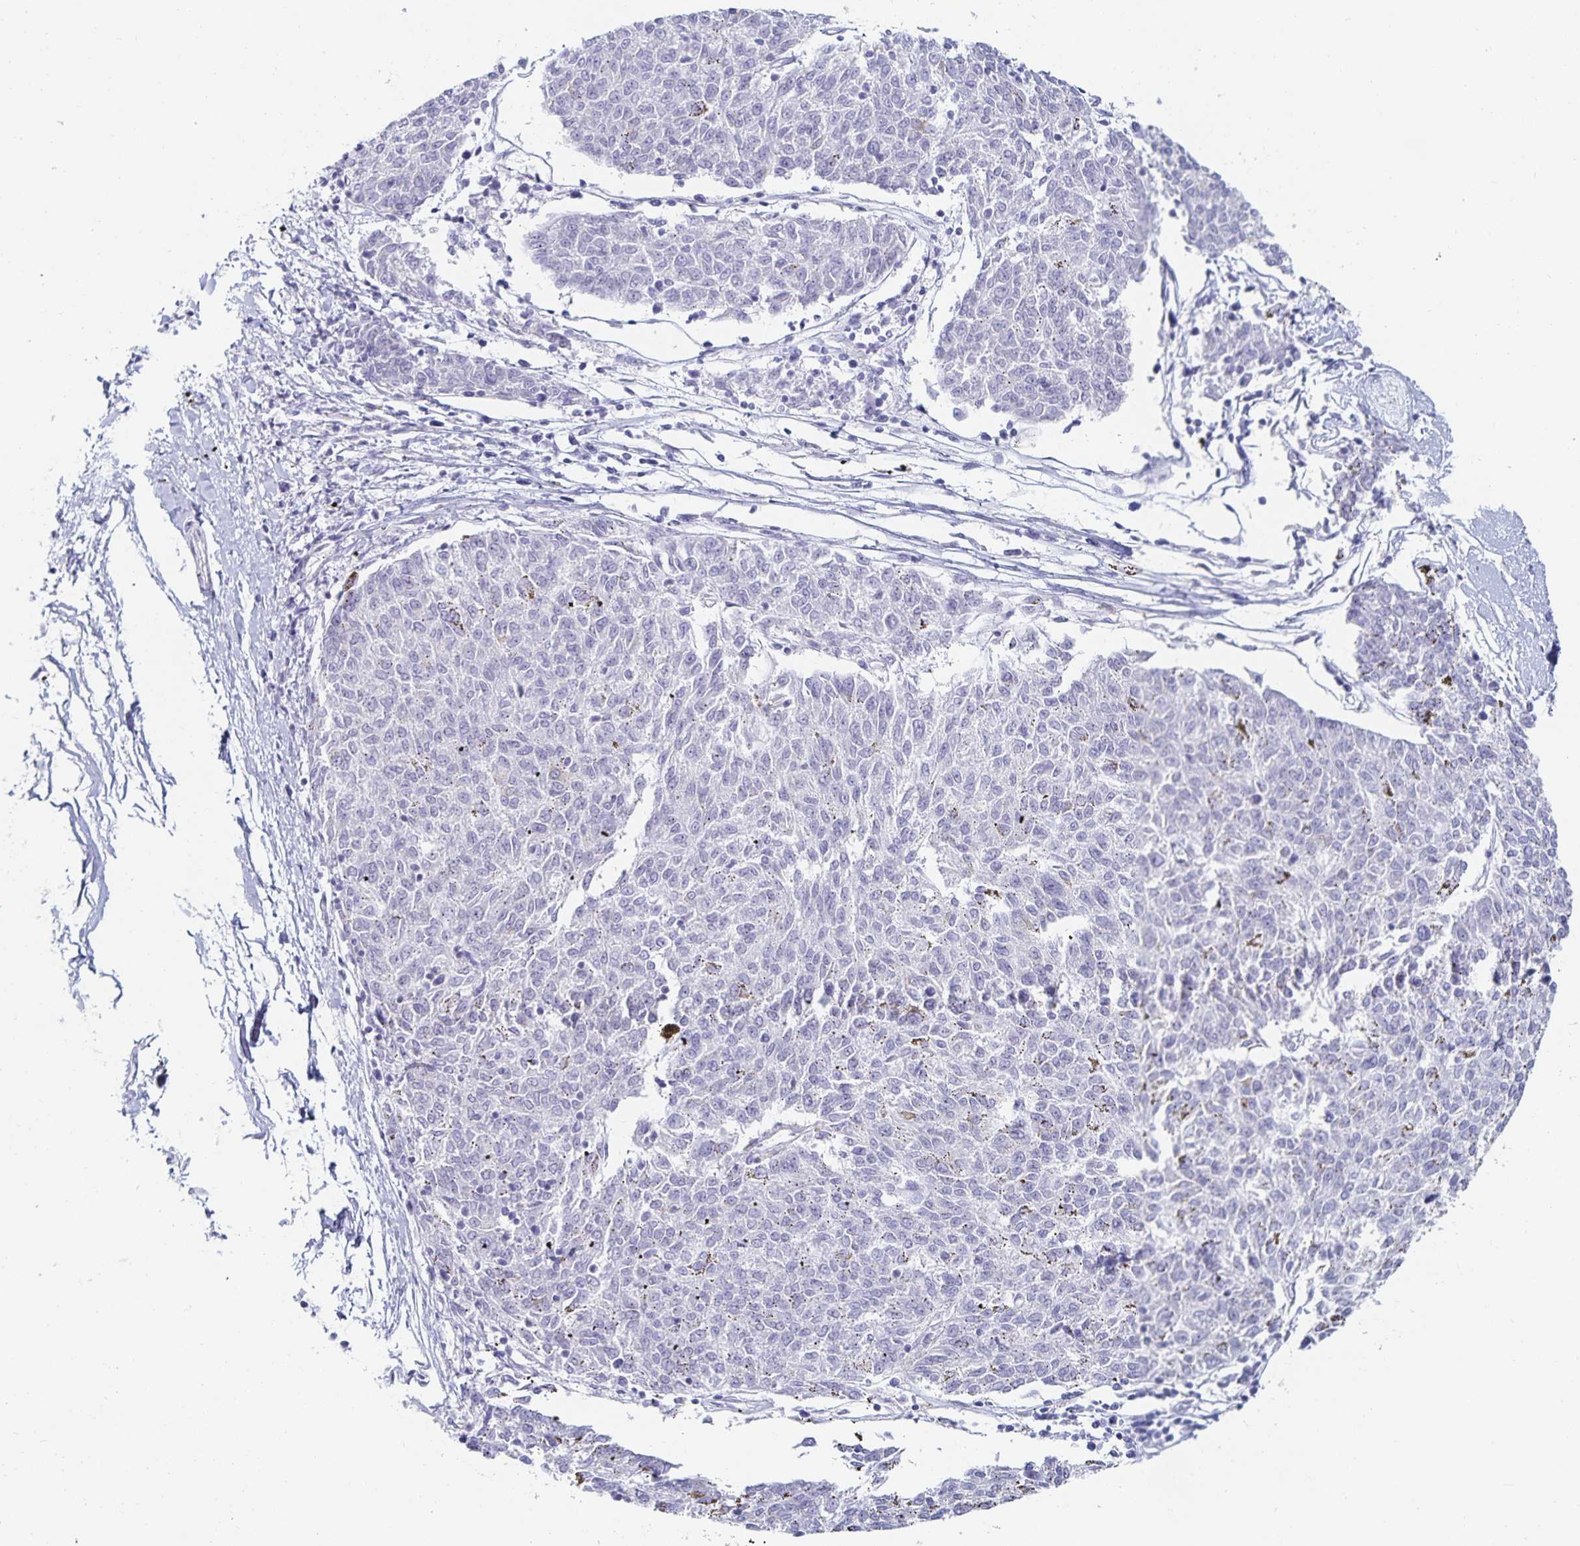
{"staining": {"intensity": "negative", "quantity": "none", "location": "none"}, "tissue": "melanoma", "cell_type": "Tumor cells", "image_type": "cancer", "snomed": [{"axis": "morphology", "description": "Malignant melanoma, NOS"}, {"axis": "topography", "description": "Skin"}], "caption": "Melanoma stained for a protein using immunohistochemistry (IHC) displays no expression tumor cells.", "gene": "SFTPA1", "patient": {"sex": "female", "age": 72}}